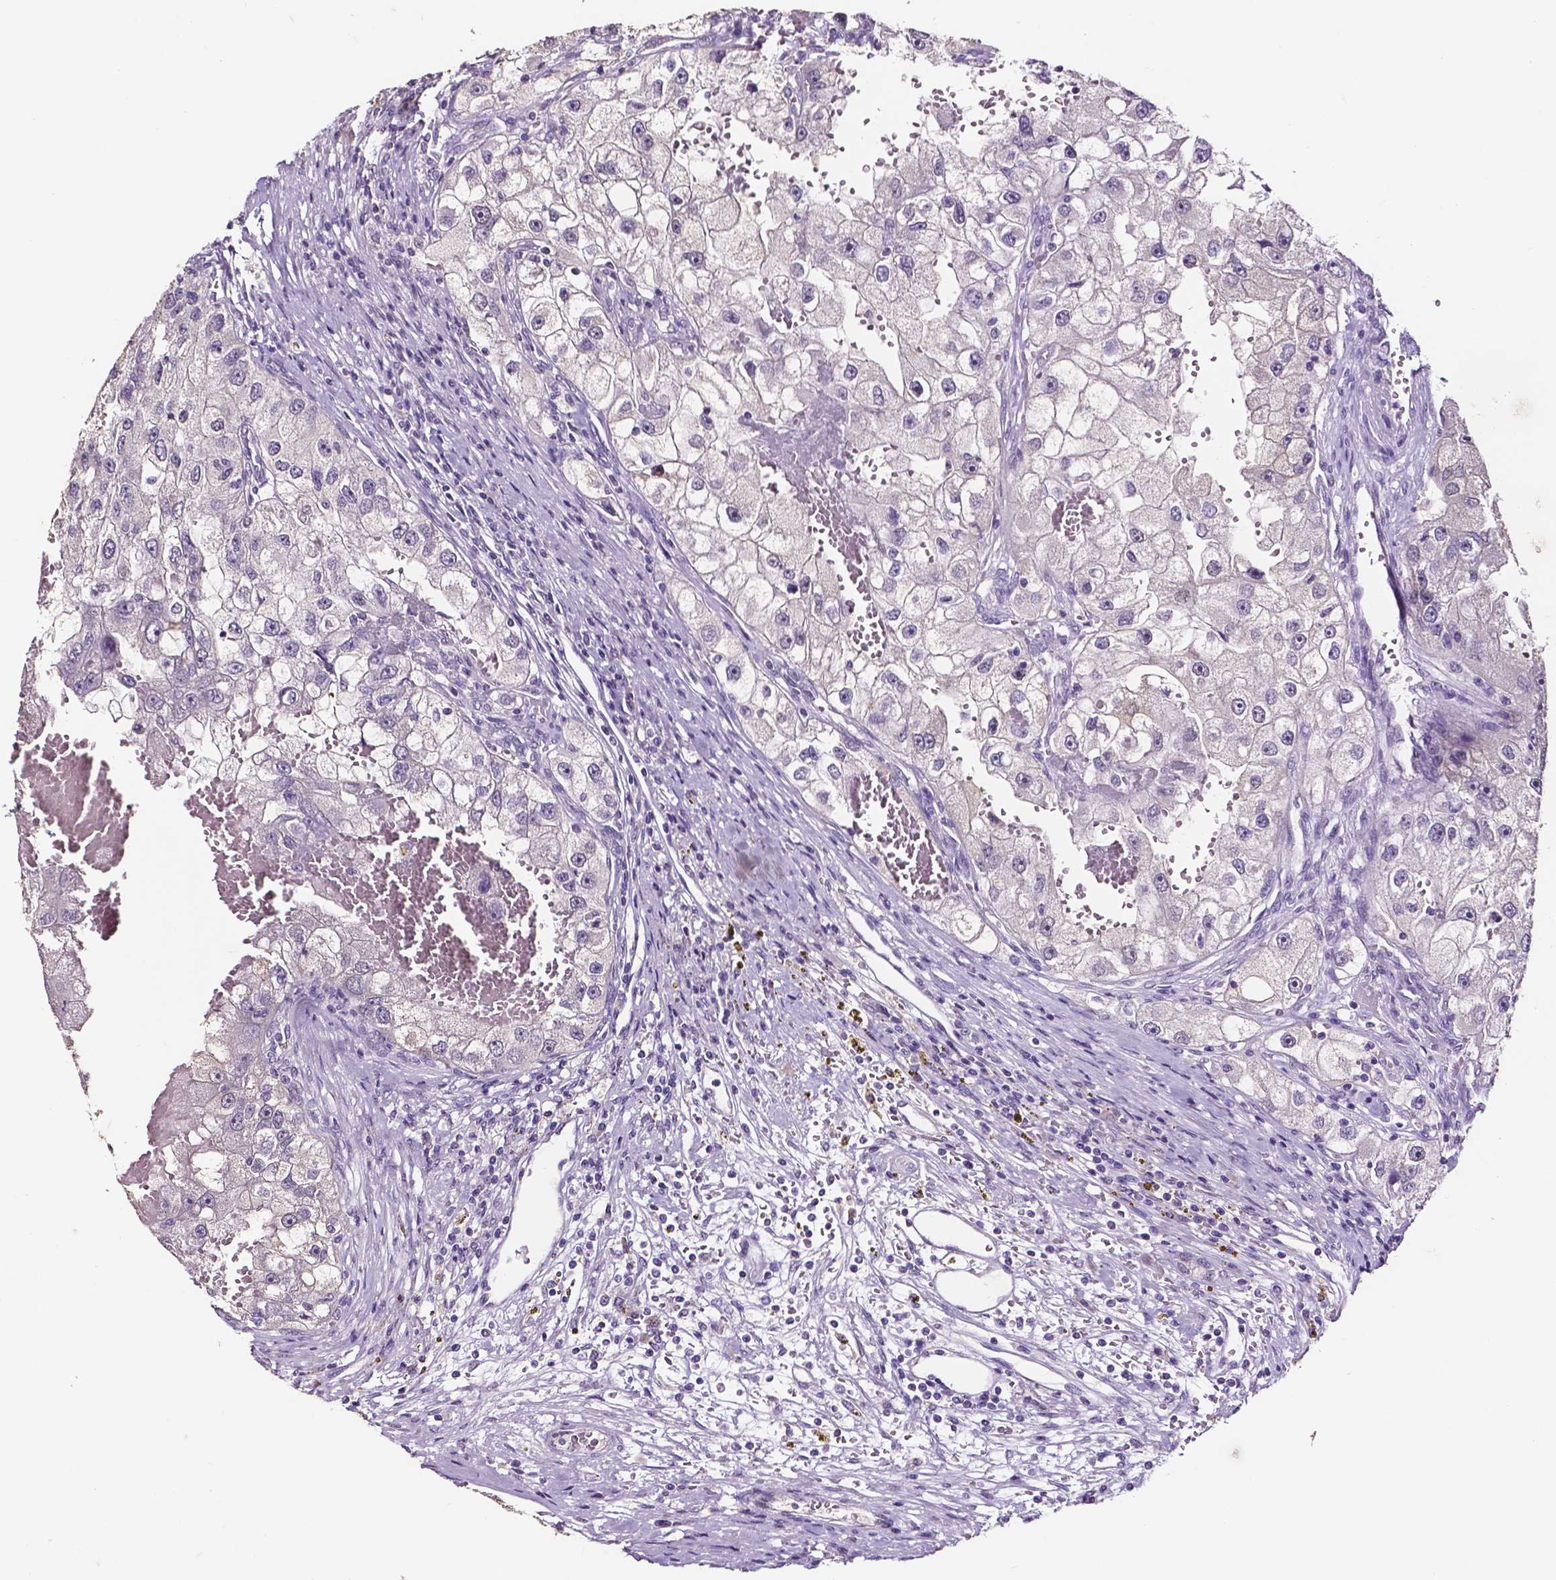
{"staining": {"intensity": "negative", "quantity": "none", "location": "none"}, "tissue": "renal cancer", "cell_type": "Tumor cells", "image_type": "cancer", "snomed": [{"axis": "morphology", "description": "Adenocarcinoma, NOS"}, {"axis": "topography", "description": "Kidney"}], "caption": "Immunohistochemistry (IHC) image of neoplastic tissue: adenocarcinoma (renal) stained with DAB (3,3'-diaminobenzidine) exhibits no significant protein expression in tumor cells.", "gene": "PSAT1", "patient": {"sex": "male", "age": 63}}